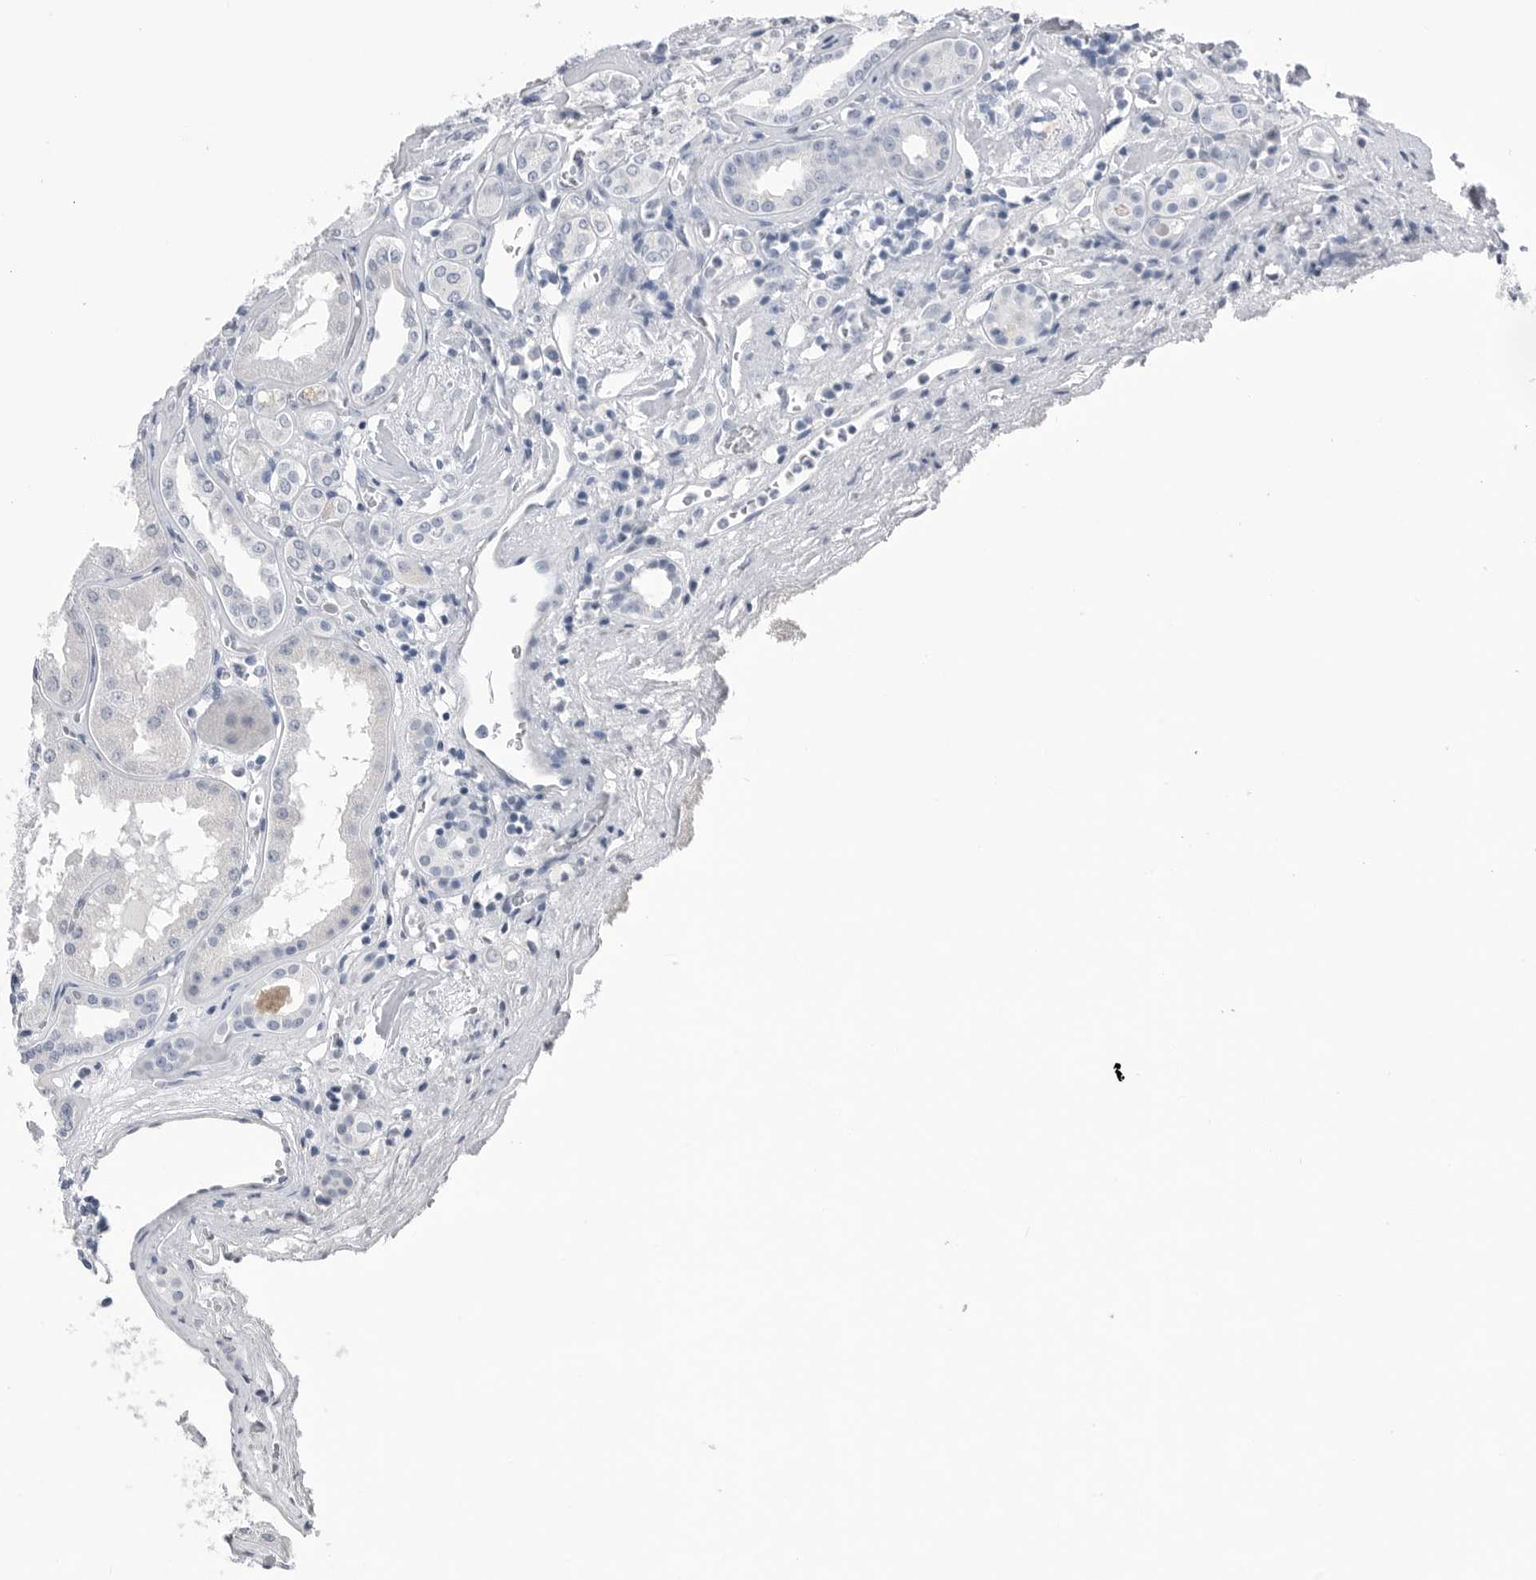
{"staining": {"intensity": "negative", "quantity": "none", "location": "none"}, "tissue": "kidney", "cell_type": "Cells in glomeruli", "image_type": "normal", "snomed": [{"axis": "morphology", "description": "Normal tissue, NOS"}, {"axis": "topography", "description": "Kidney"}], "caption": "Immunohistochemical staining of benign human kidney exhibits no significant staining in cells in glomeruli.", "gene": "ABHD12", "patient": {"sex": "female", "age": 56}}